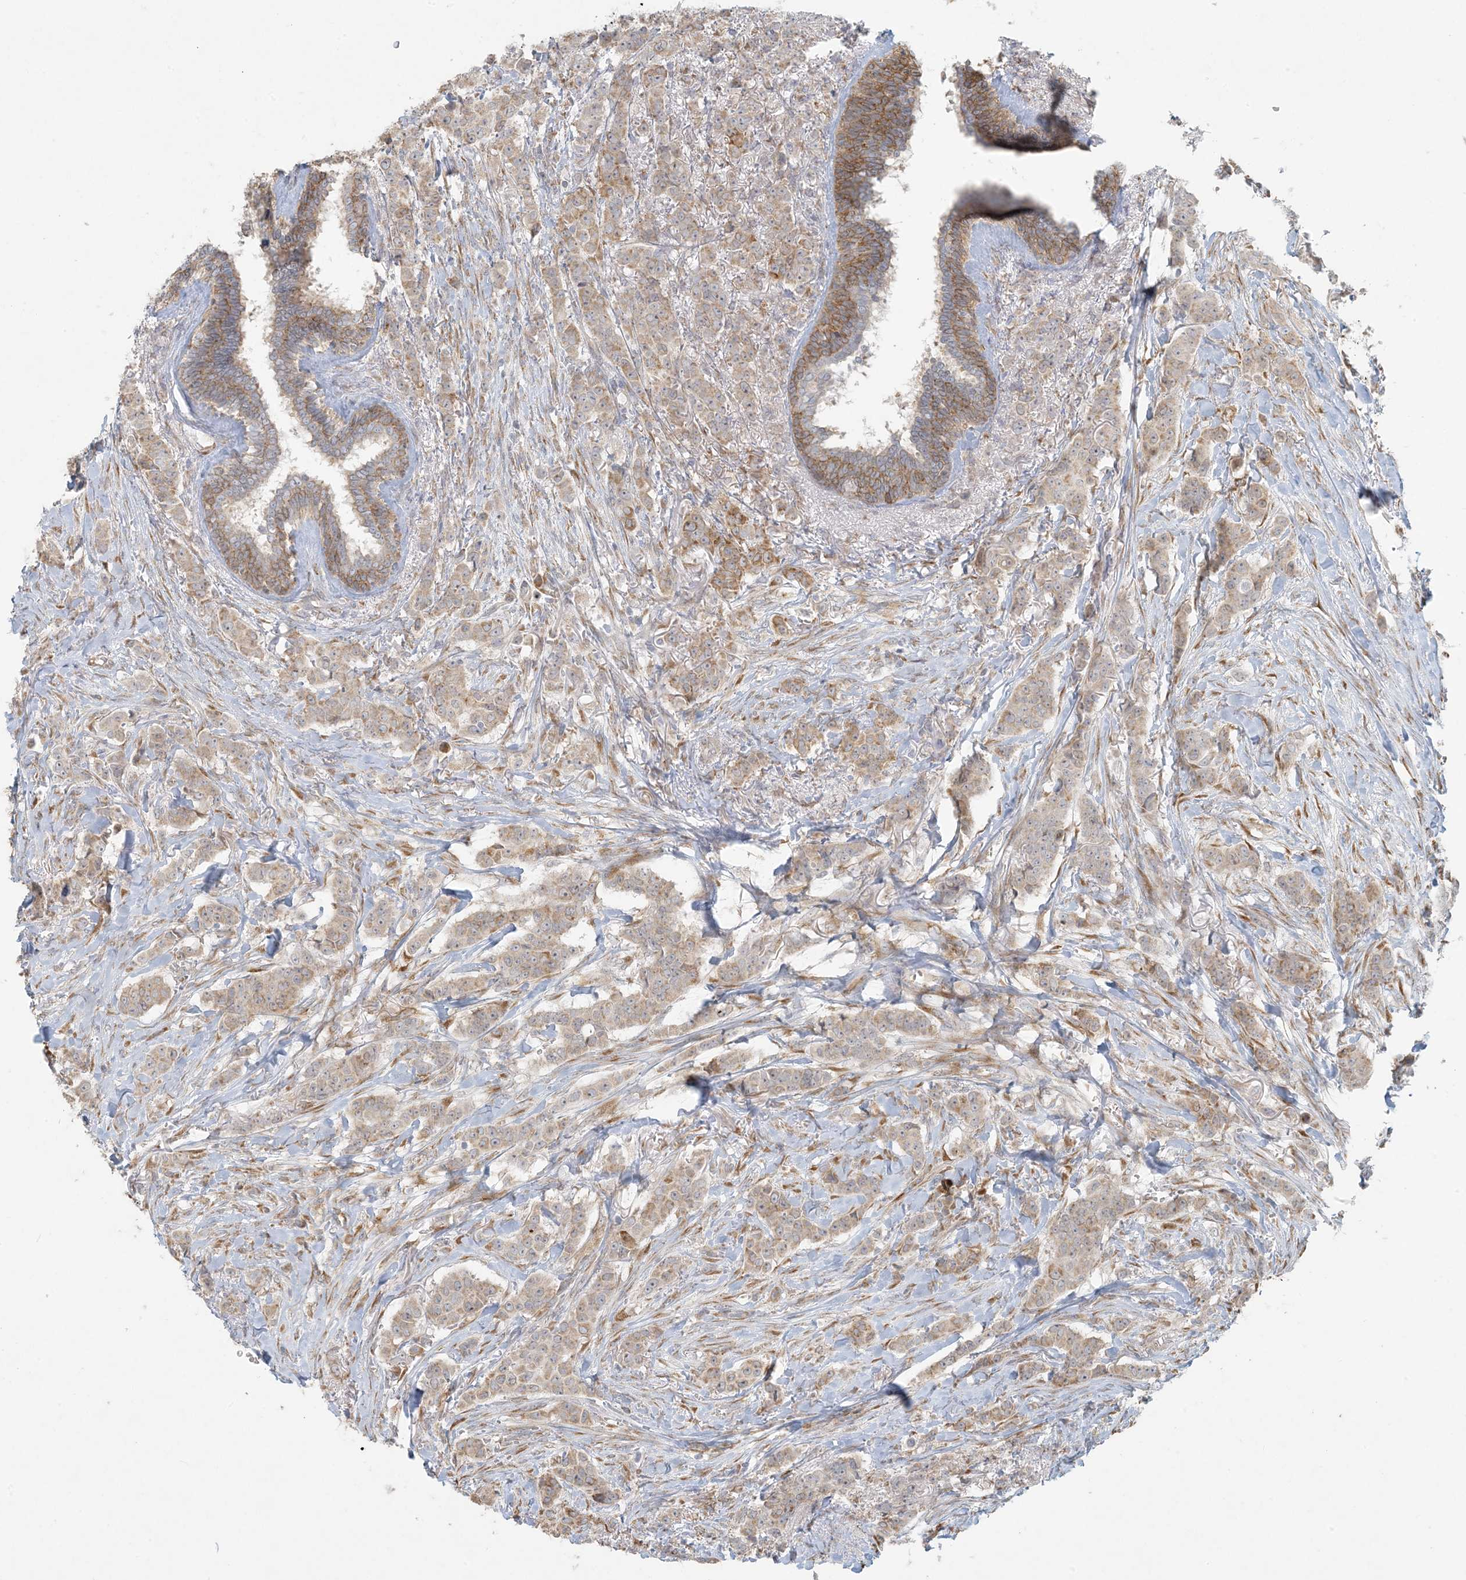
{"staining": {"intensity": "moderate", "quantity": ">75%", "location": "cytoplasmic/membranous"}, "tissue": "breast cancer", "cell_type": "Tumor cells", "image_type": "cancer", "snomed": [{"axis": "morphology", "description": "Duct carcinoma"}, {"axis": "topography", "description": "Breast"}], "caption": "Breast infiltrating ductal carcinoma stained for a protein demonstrates moderate cytoplasmic/membranous positivity in tumor cells.", "gene": "HACL1", "patient": {"sex": "female", "age": 40}}